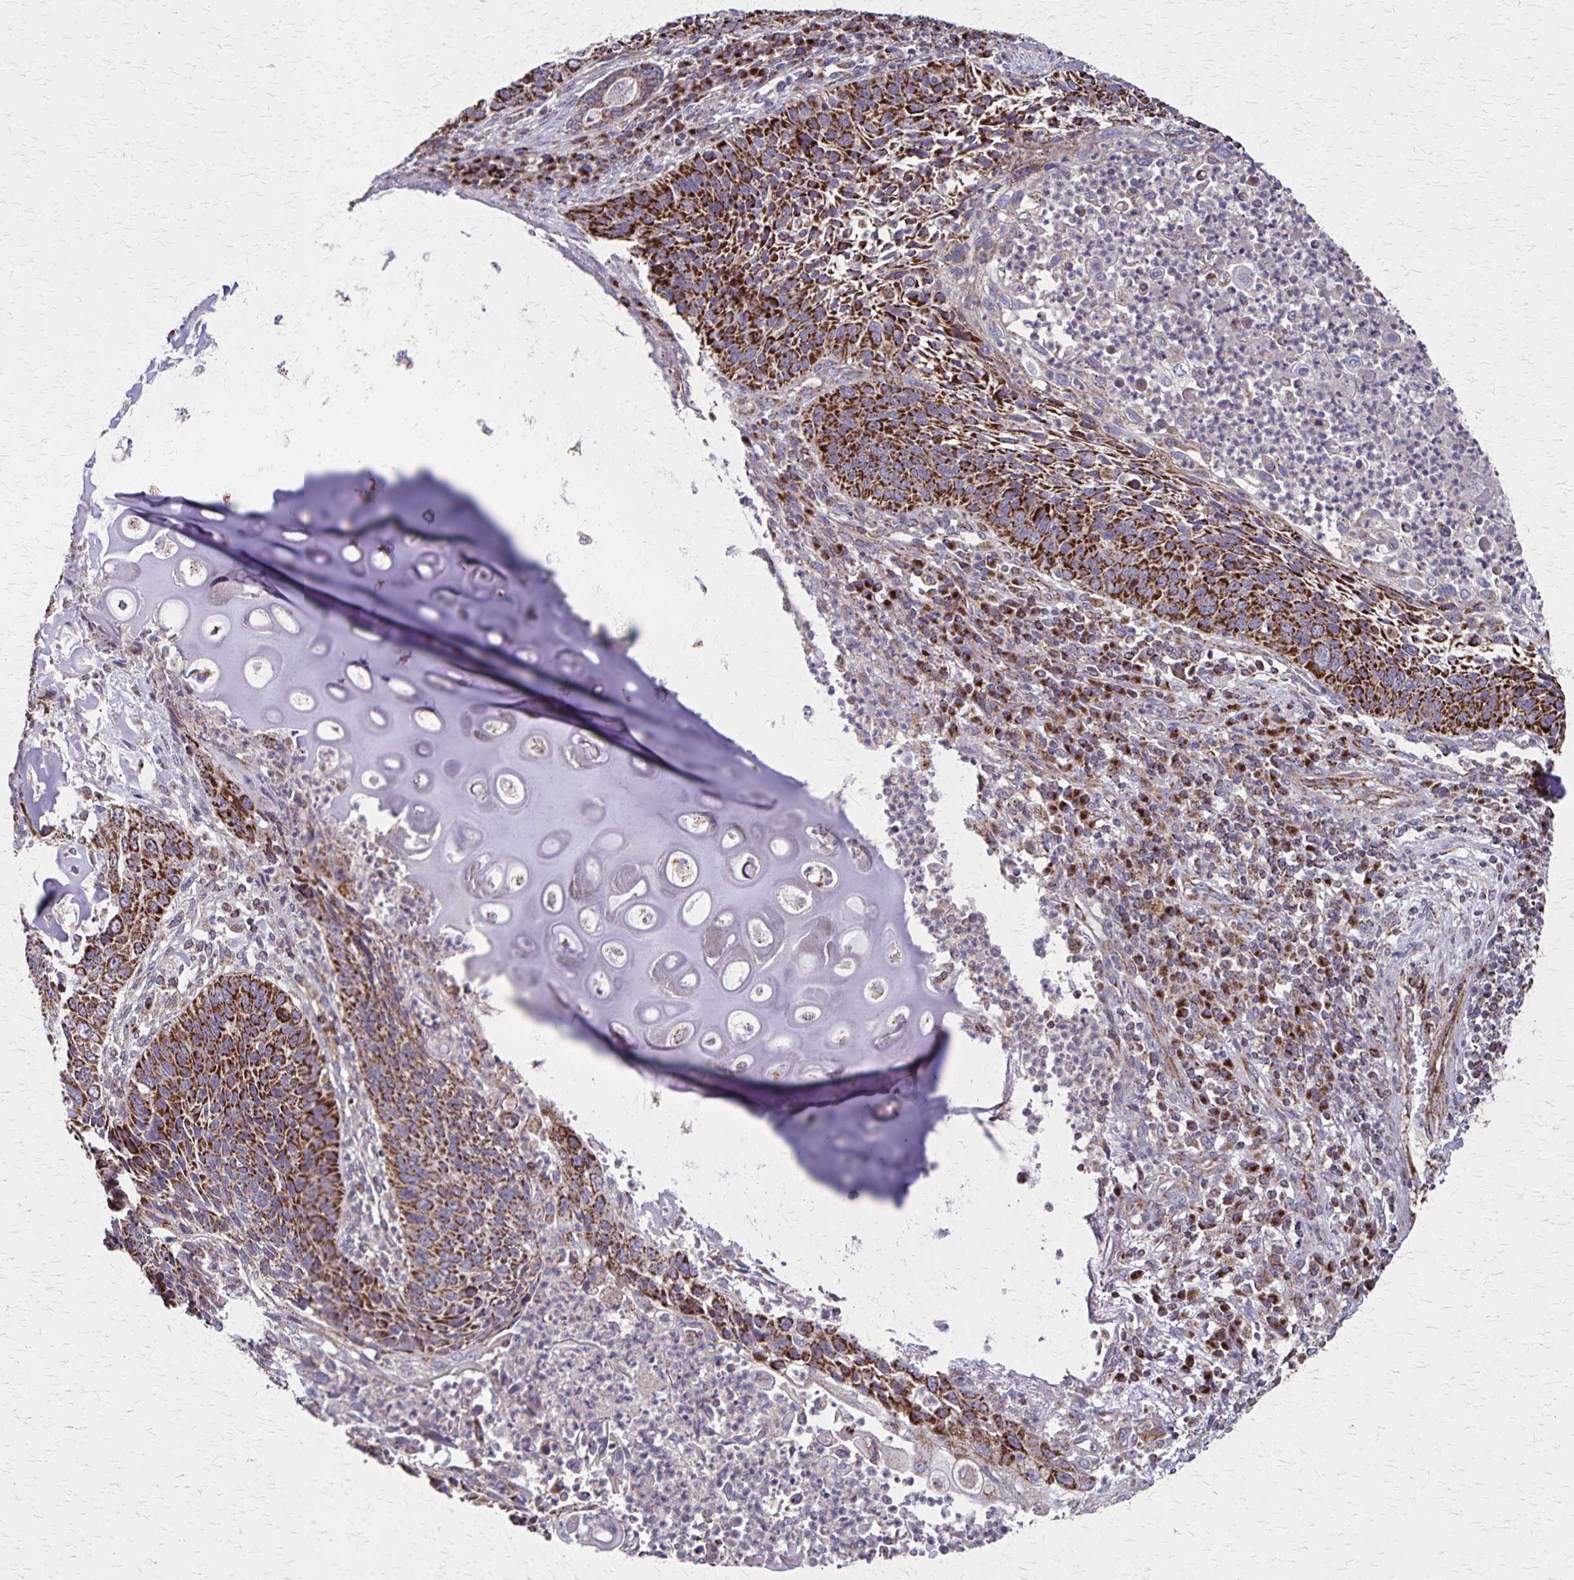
{"staining": {"intensity": "strong", "quantity": ">75%", "location": "cytoplasmic/membranous"}, "tissue": "lung cancer", "cell_type": "Tumor cells", "image_type": "cancer", "snomed": [{"axis": "morphology", "description": "Squamous cell carcinoma, NOS"}, {"axis": "morphology", "description": "Squamous cell carcinoma, metastatic, NOS"}, {"axis": "topography", "description": "Lung"}, {"axis": "topography", "description": "Pleura, NOS"}], "caption": "Human squamous cell carcinoma (lung) stained with a protein marker reveals strong staining in tumor cells.", "gene": "NFS1", "patient": {"sex": "male", "age": 72}}